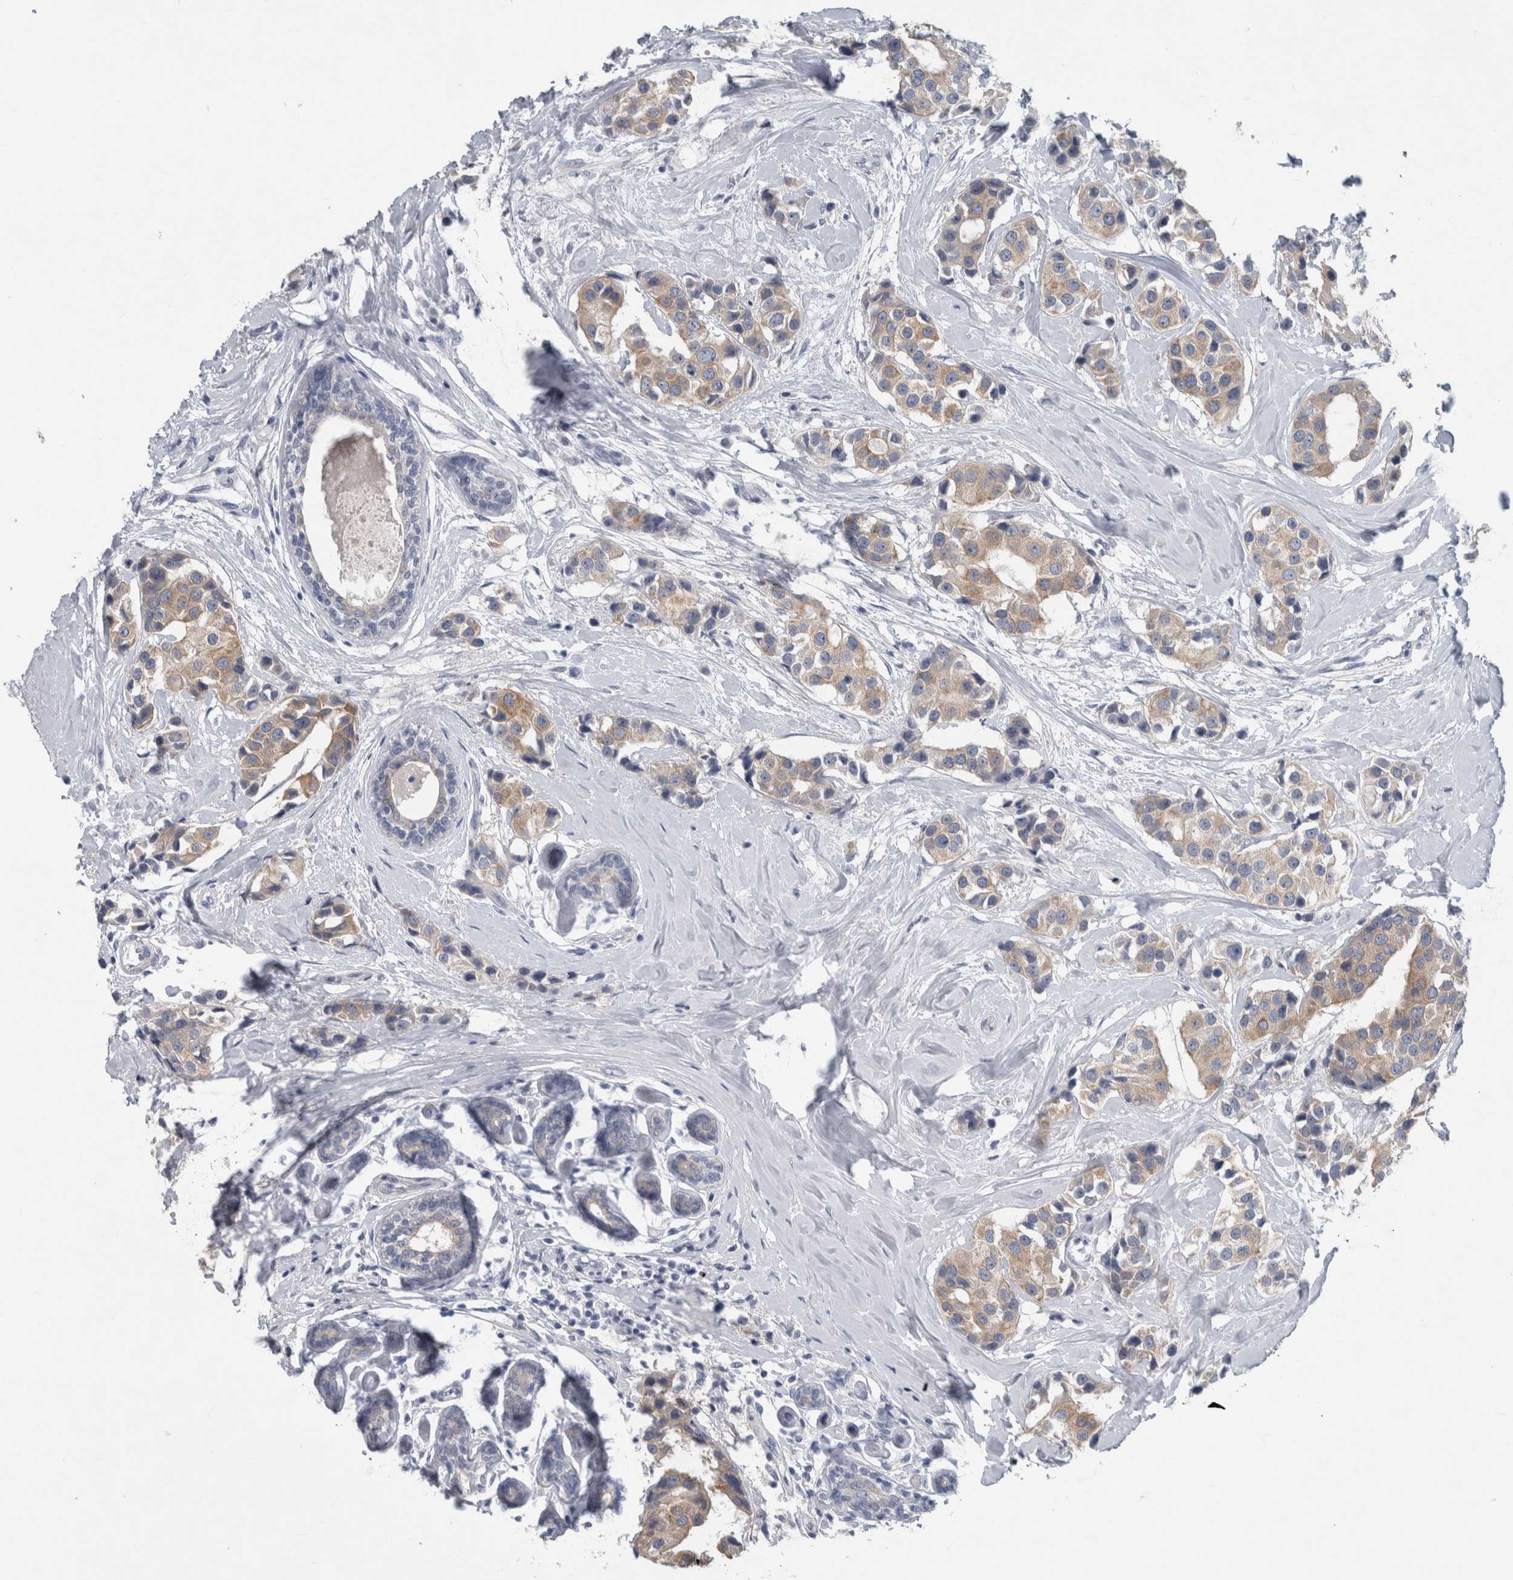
{"staining": {"intensity": "weak", "quantity": ">75%", "location": "cytoplasmic/membranous"}, "tissue": "breast cancer", "cell_type": "Tumor cells", "image_type": "cancer", "snomed": [{"axis": "morphology", "description": "Normal tissue, NOS"}, {"axis": "morphology", "description": "Duct carcinoma"}, {"axis": "topography", "description": "Breast"}], "caption": "Immunohistochemistry (DAB) staining of human breast cancer demonstrates weak cytoplasmic/membranous protein expression in approximately >75% of tumor cells.", "gene": "FAM83H", "patient": {"sex": "female", "age": 39}}